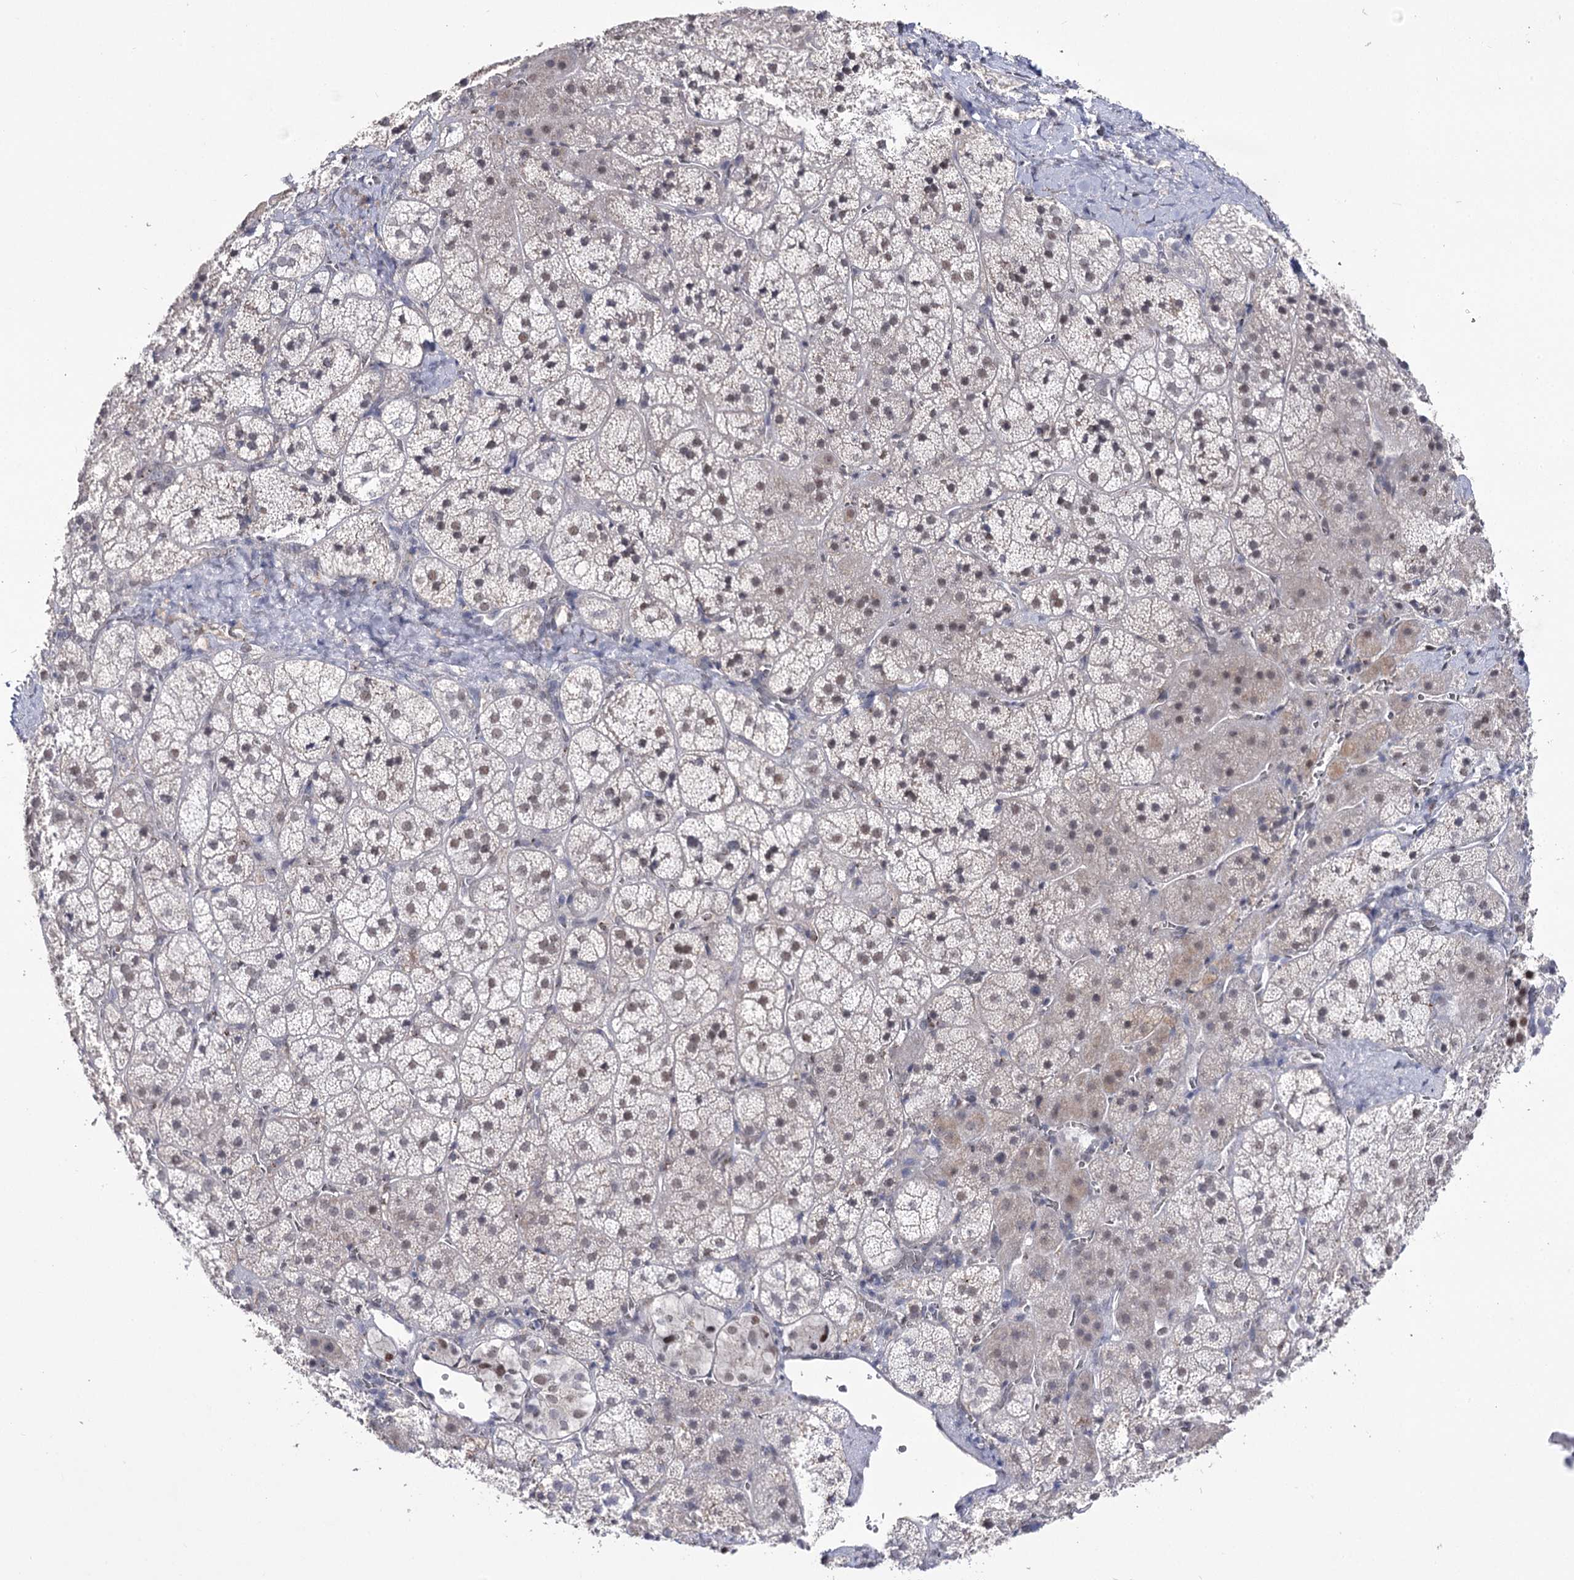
{"staining": {"intensity": "moderate", "quantity": ">75%", "location": "nuclear"}, "tissue": "adrenal gland", "cell_type": "Glandular cells", "image_type": "normal", "snomed": [{"axis": "morphology", "description": "Normal tissue, NOS"}, {"axis": "topography", "description": "Adrenal gland"}], "caption": "DAB (3,3'-diaminobenzidine) immunohistochemical staining of benign human adrenal gland demonstrates moderate nuclear protein staining in approximately >75% of glandular cells.", "gene": "VGLL4", "patient": {"sex": "female", "age": 44}}